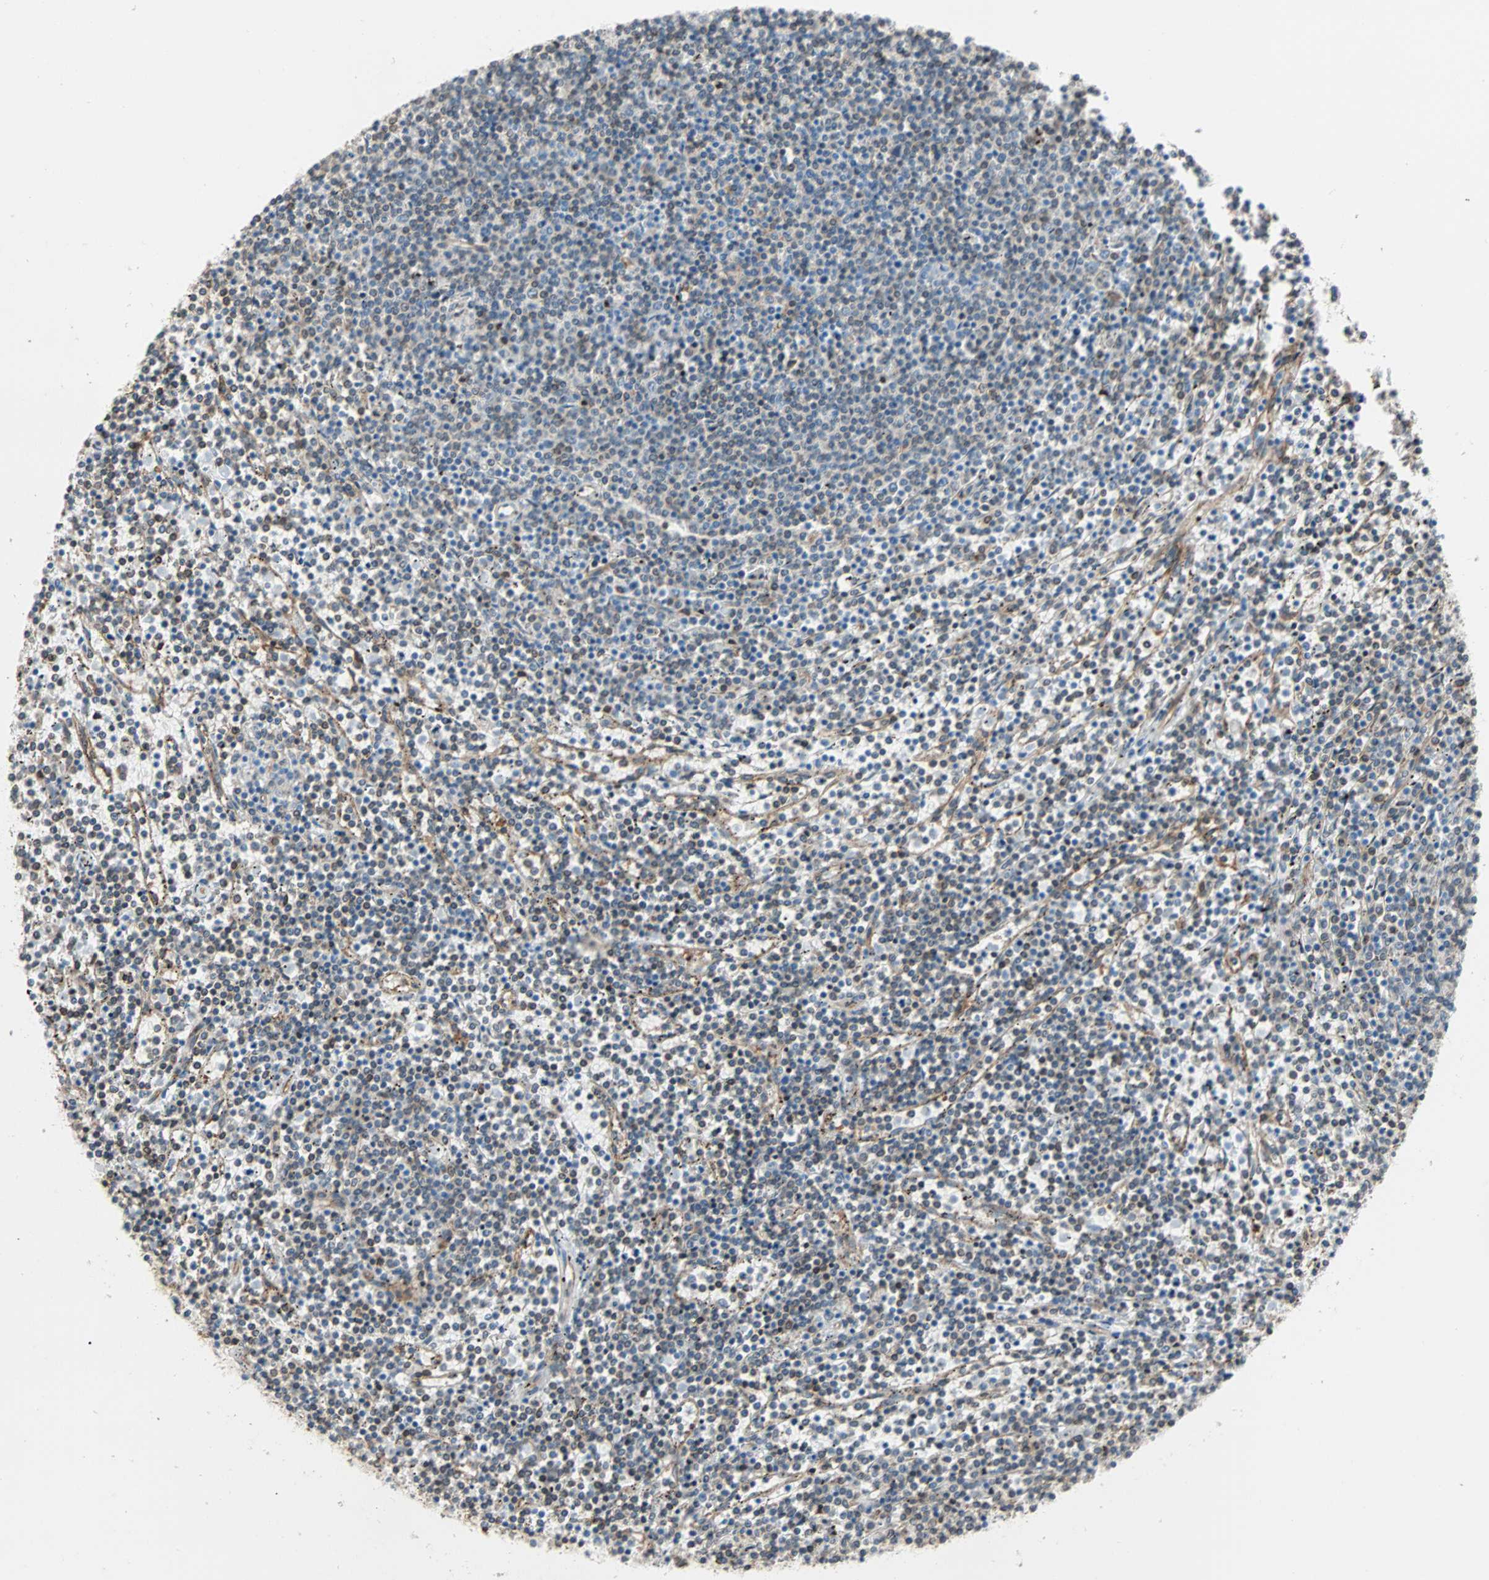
{"staining": {"intensity": "moderate", "quantity": "<25%", "location": "cytoplasmic/membranous"}, "tissue": "lymphoma", "cell_type": "Tumor cells", "image_type": "cancer", "snomed": [{"axis": "morphology", "description": "Malignant lymphoma, non-Hodgkin's type, Low grade"}, {"axis": "topography", "description": "Spleen"}], "caption": "Lymphoma tissue shows moderate cytoplasmic/membranous positivity in approximately <25% of tumor cells The protein is stained brown, and the nuclei are stained in blue (DAB (3,3'-diaminobenzidine) IHC with brightfield microscopy, high magnification).", "gene": "EPB41L2", "patient": {"sex": "female", "age": 50}}